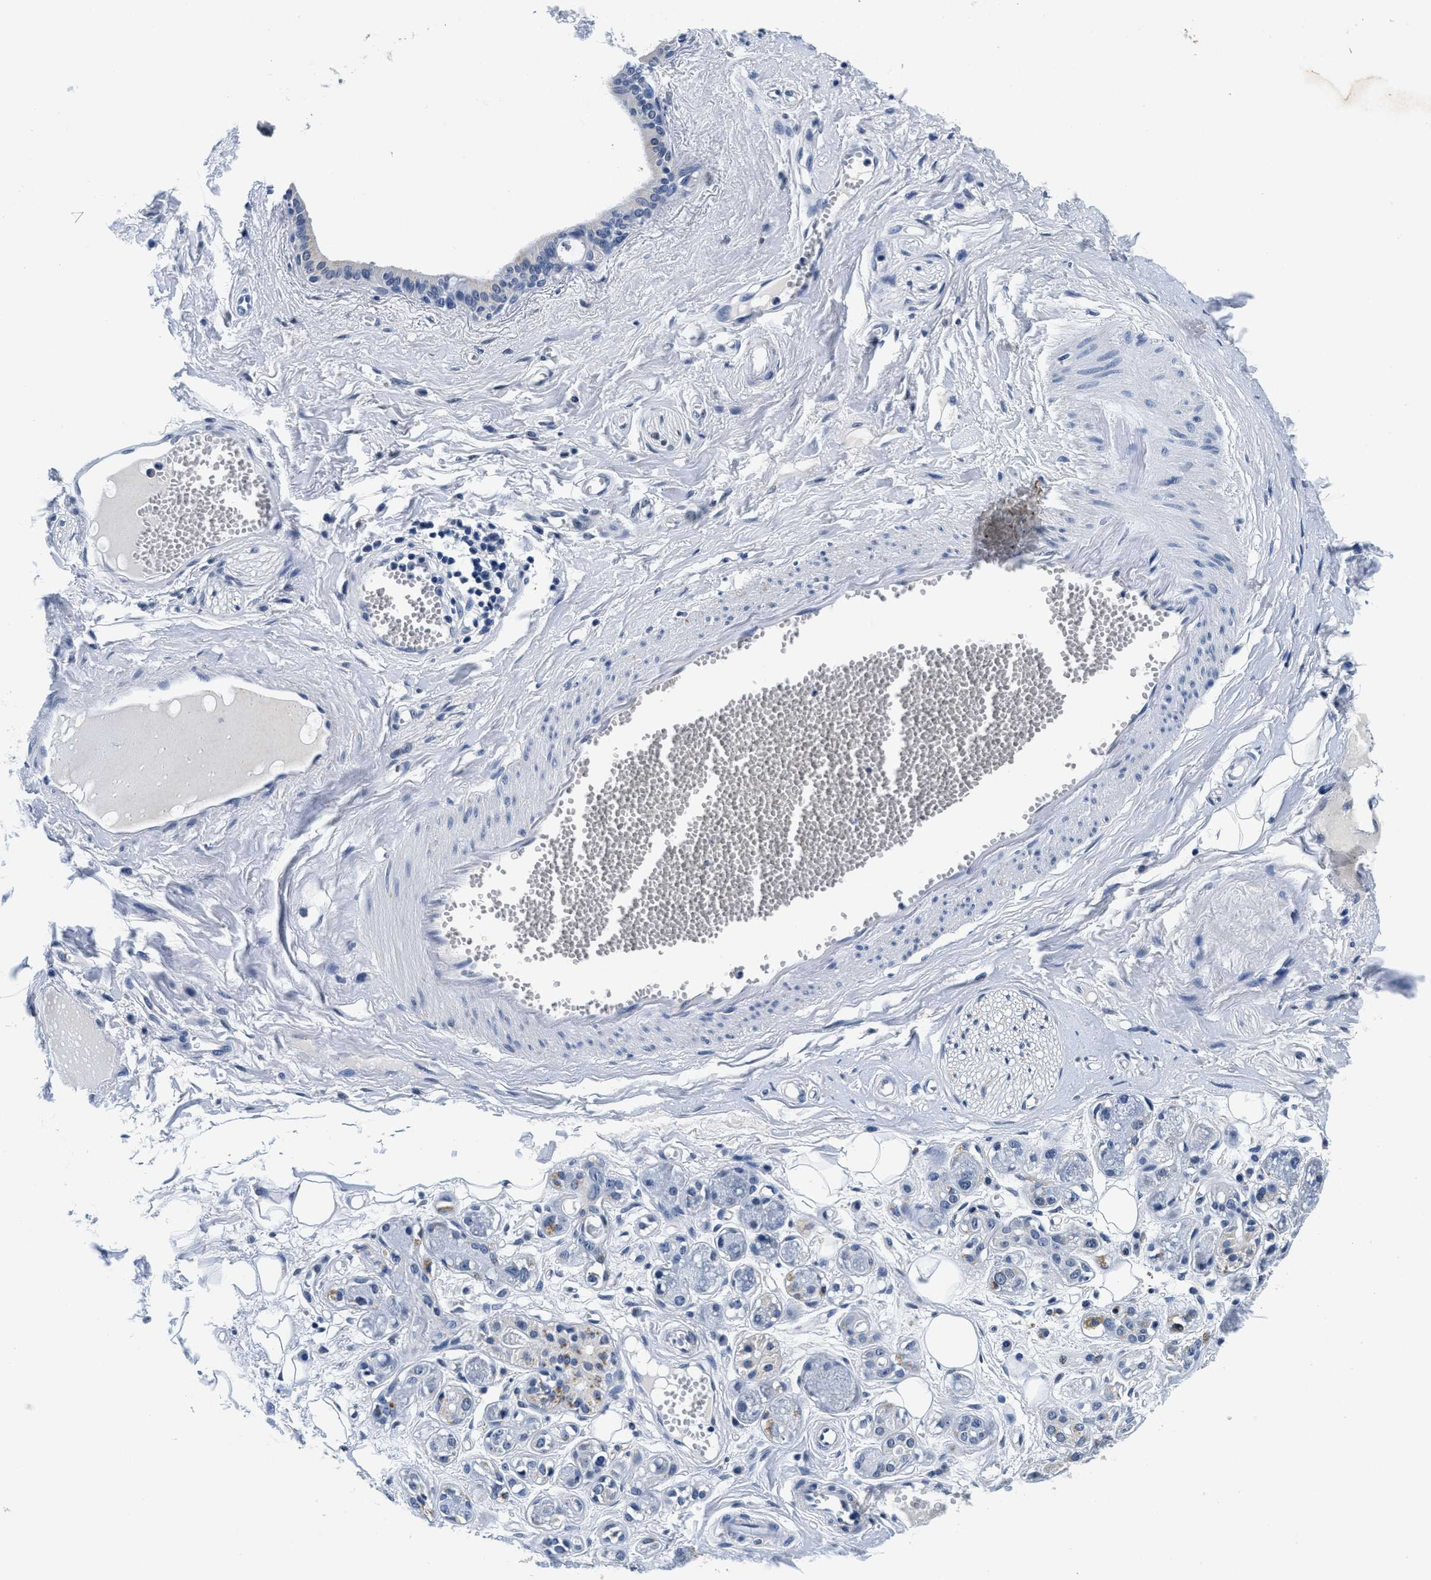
{"staining": {"intensity": "negative", "quantity": "none", "location": "none"}, "tissue": "adipose tissue", "cell_type": "Adipocytes", "image_type": "normal", "snomed": [{"axis": "morphology", "description": "Normal tissue, NOS"}, {"axis": "morphology", "description": "Inflammation, NOS"}, {"axis": "topography", "description": "Salivary gland"}, {"axis": "topography", "description": "Peripheral nerve tissue"}], "caption": "This is an immunohistochemistry (IHC) histopathology image of normal adipose tissue. There is no expression in adipocytes.", "gene": "HS3ST2", "patient": {"sex": "female", "age": 75}}